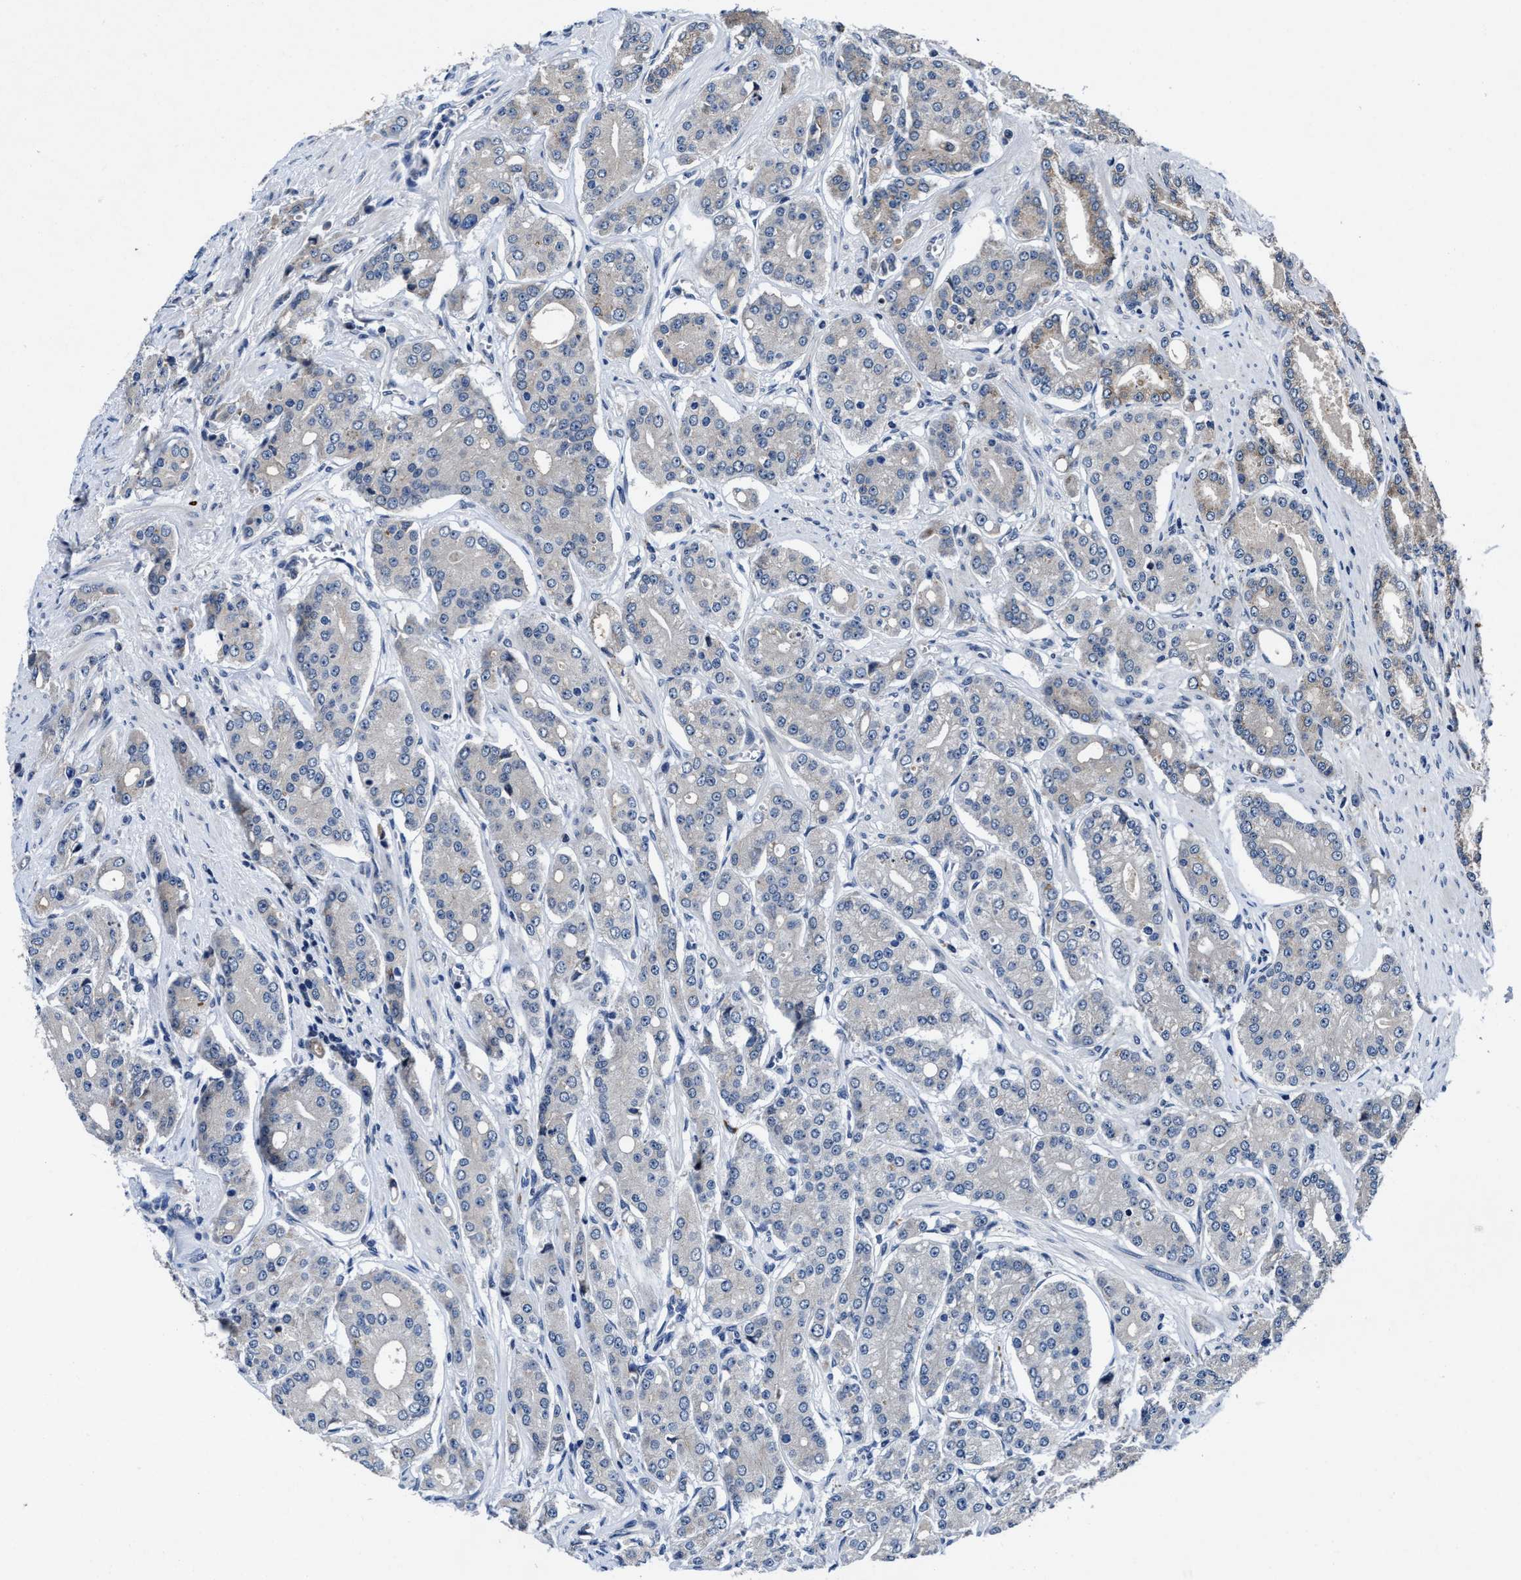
{"staining": {"intensity": "negative", "quantity": "none", "location": "none"}, "tissue": "prostate cancer", "cell_type": "Tumor cells", "image_type": "cancer", "snomed": [{"axis": "morphology", "description": "Adenocarcinoma, High grade"}, {"axis": "topography", "description": "Prostate"}], "caption": "Immunohistochemical staining of human prostate adenocarcinoma (high-grade) displays no significant positivity in tumor cells.", "gene": "TMEM53", "patient": {"sex": "male", "age": 71}}